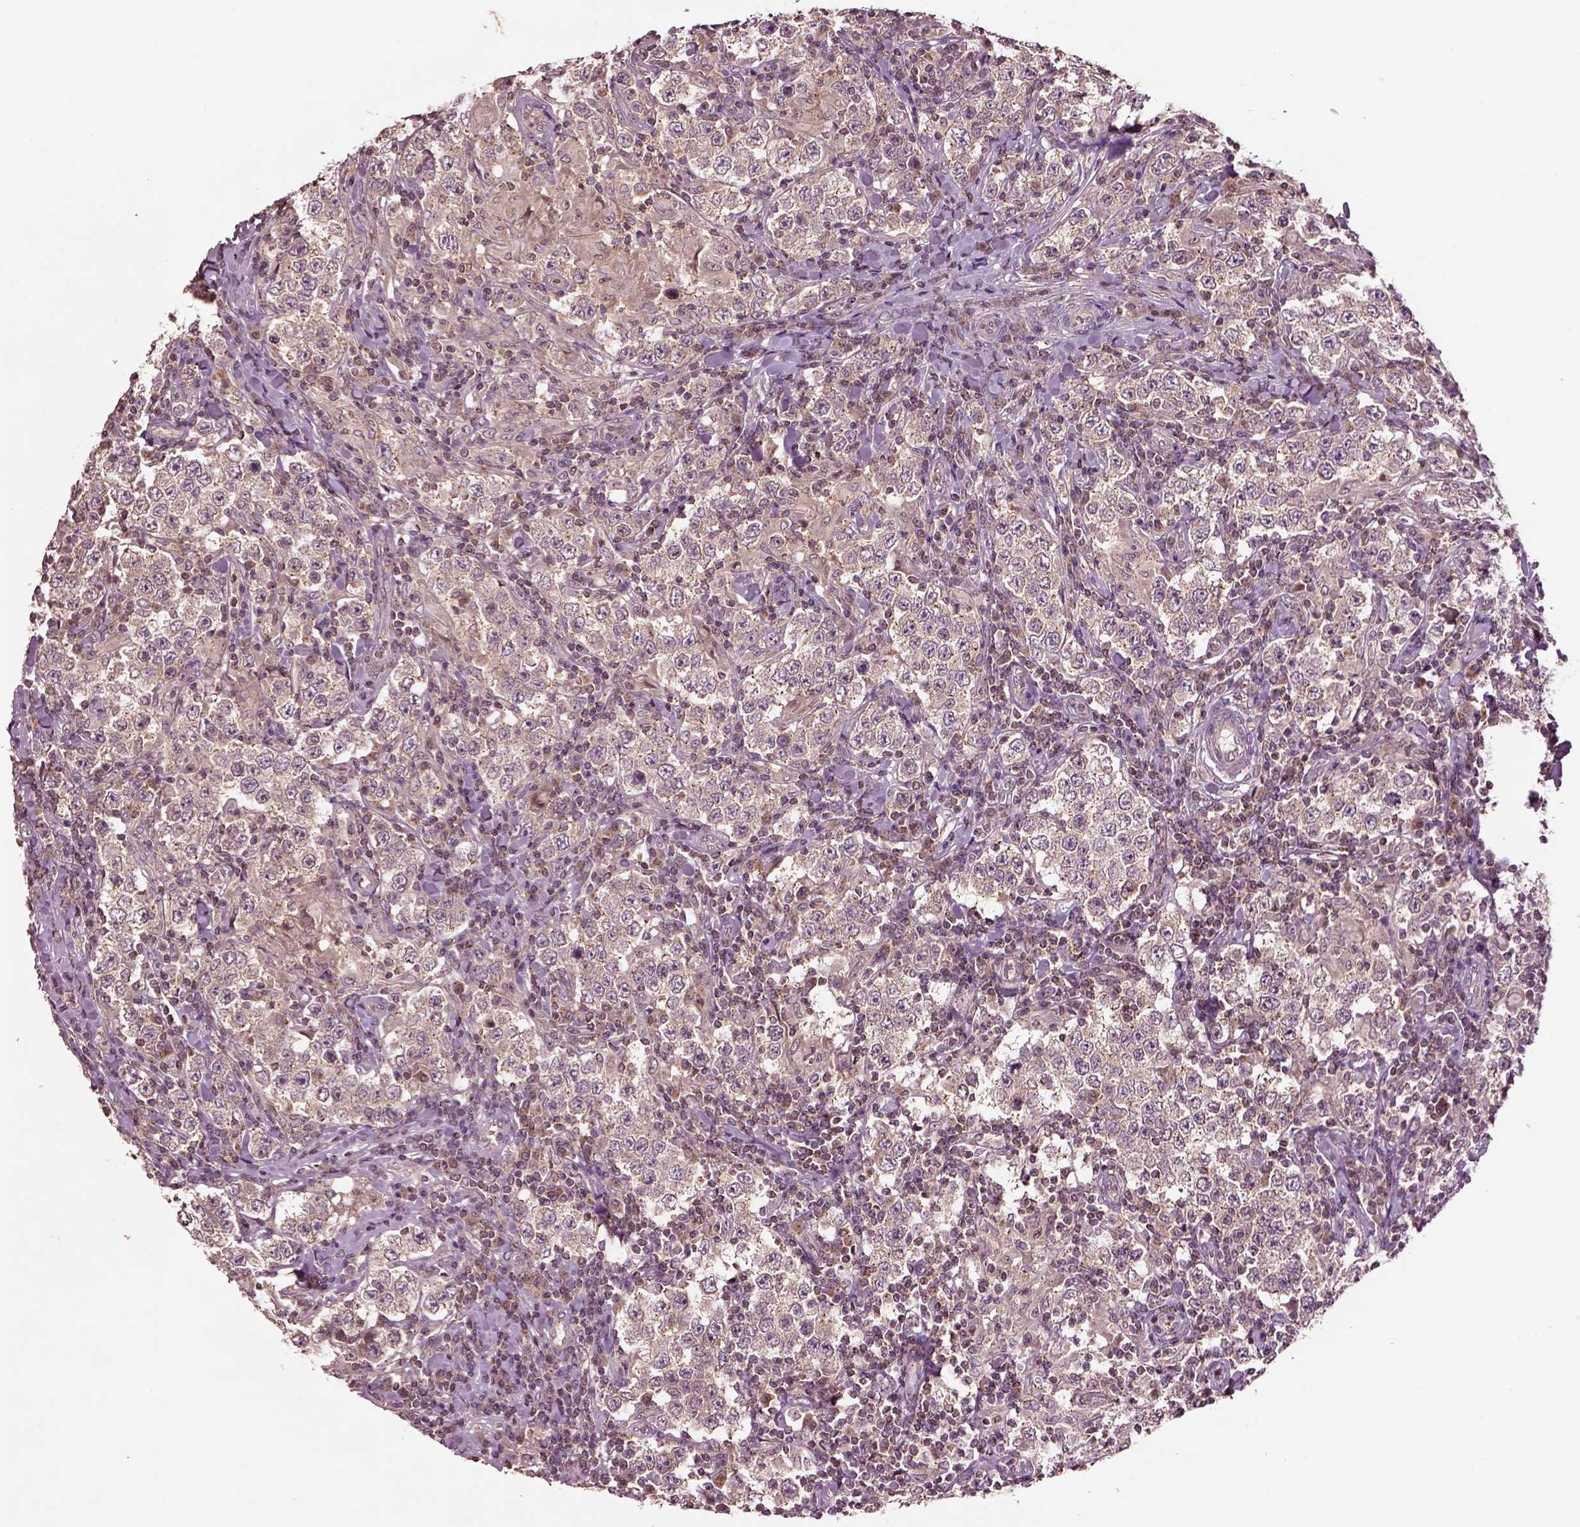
{"staining": {"intensity": "negative", "quantity": "none", "location": "none"}, "tissue": "testis cancer", "cell_type": "Tumor cells", "image_type": "cancer", "snomed": [{"axis": "morphology", "description": "Seminoma, NOS"}, {"axis": "morphology", "description": "Carcinoma, Embryonal, NOS"}, {"axis": "topography", "description": "Testis"}], "caption": "Micrograph shows no protein positivity in tumor cells of testis cancer tissue.", "gene": "MTHFS", "patient": {"sex": "male", "age": 41}}